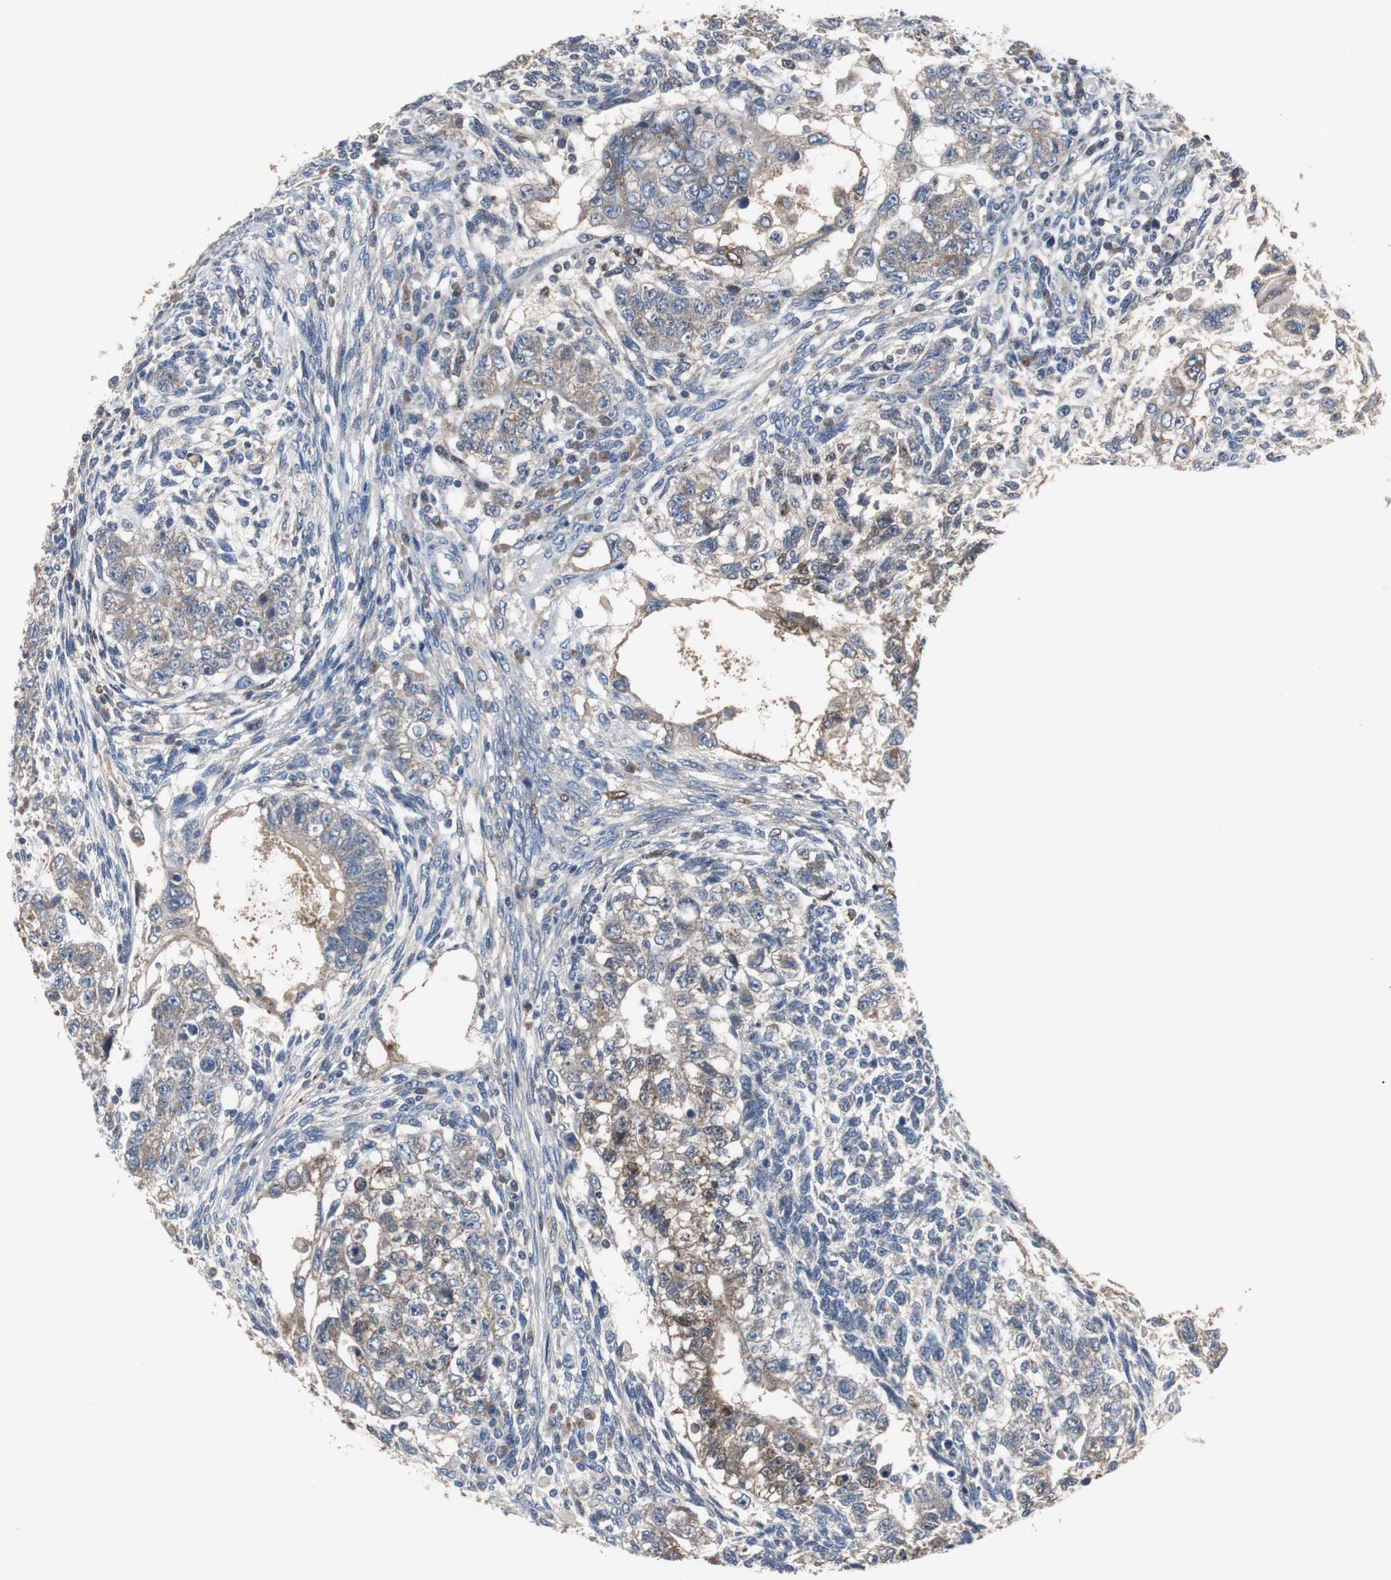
{"staining": {"intensity": "moderate", "quantity": ">75%", "location": "cytoplasmic/membranous"}, "tissue": "testis cancer", "cell_type": "Tumor cells", "image_type": "cancer", "snomed": [{"axis": "morphology", "description": "Normal tissue, NOS"}, {"axis": "morphology", "description": "Carcinoma, Embryonal, NOS"}, {"axis": "topography", "description": "Testis"}], "caption": "Immunohistochemical staining of embryonal carcinoma (testis) demonstrates medium levels of moderate cytoplasmic/membranous expression in approximately >75% of tumor cells. (Brightfield microscopy of DAB IHC at high magnification).", "gene": "CALB2", "patient": {"sex": "male", "age": 36}}